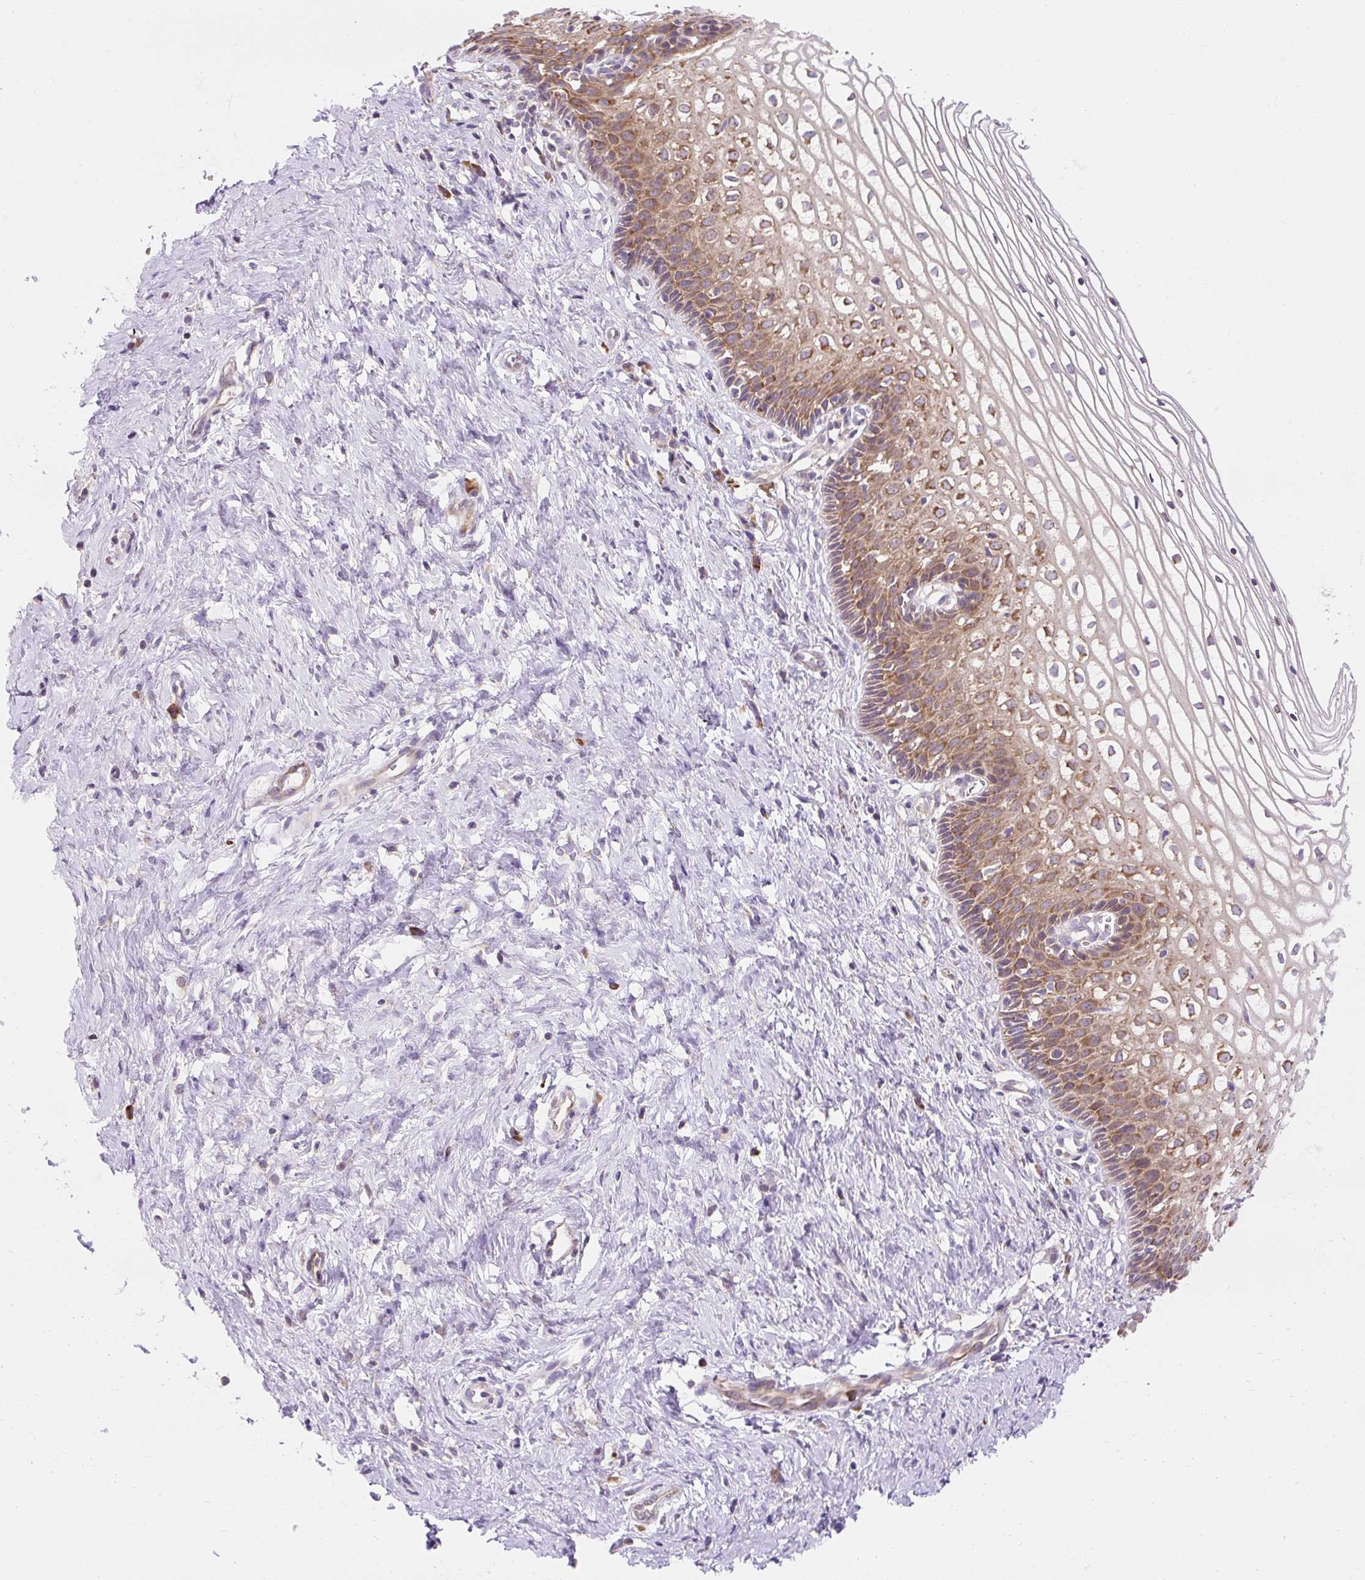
{"staining": {"intensity": "negative", "quantity": "none", "location": "none"}, "tissue": "cervix", "cell_type": "Glandular cells", "image_type": "normal", "snomed": [{"axis": "morphology", "description": "Normal tissue, NOS"}, {"axis": "topography", "description": "Cervix"}], "caption": "The image demonstrates no staining of glandular cells in benign cervix.", "gene": "GPR45", "patient": {"sex": "female", "age": 36}}